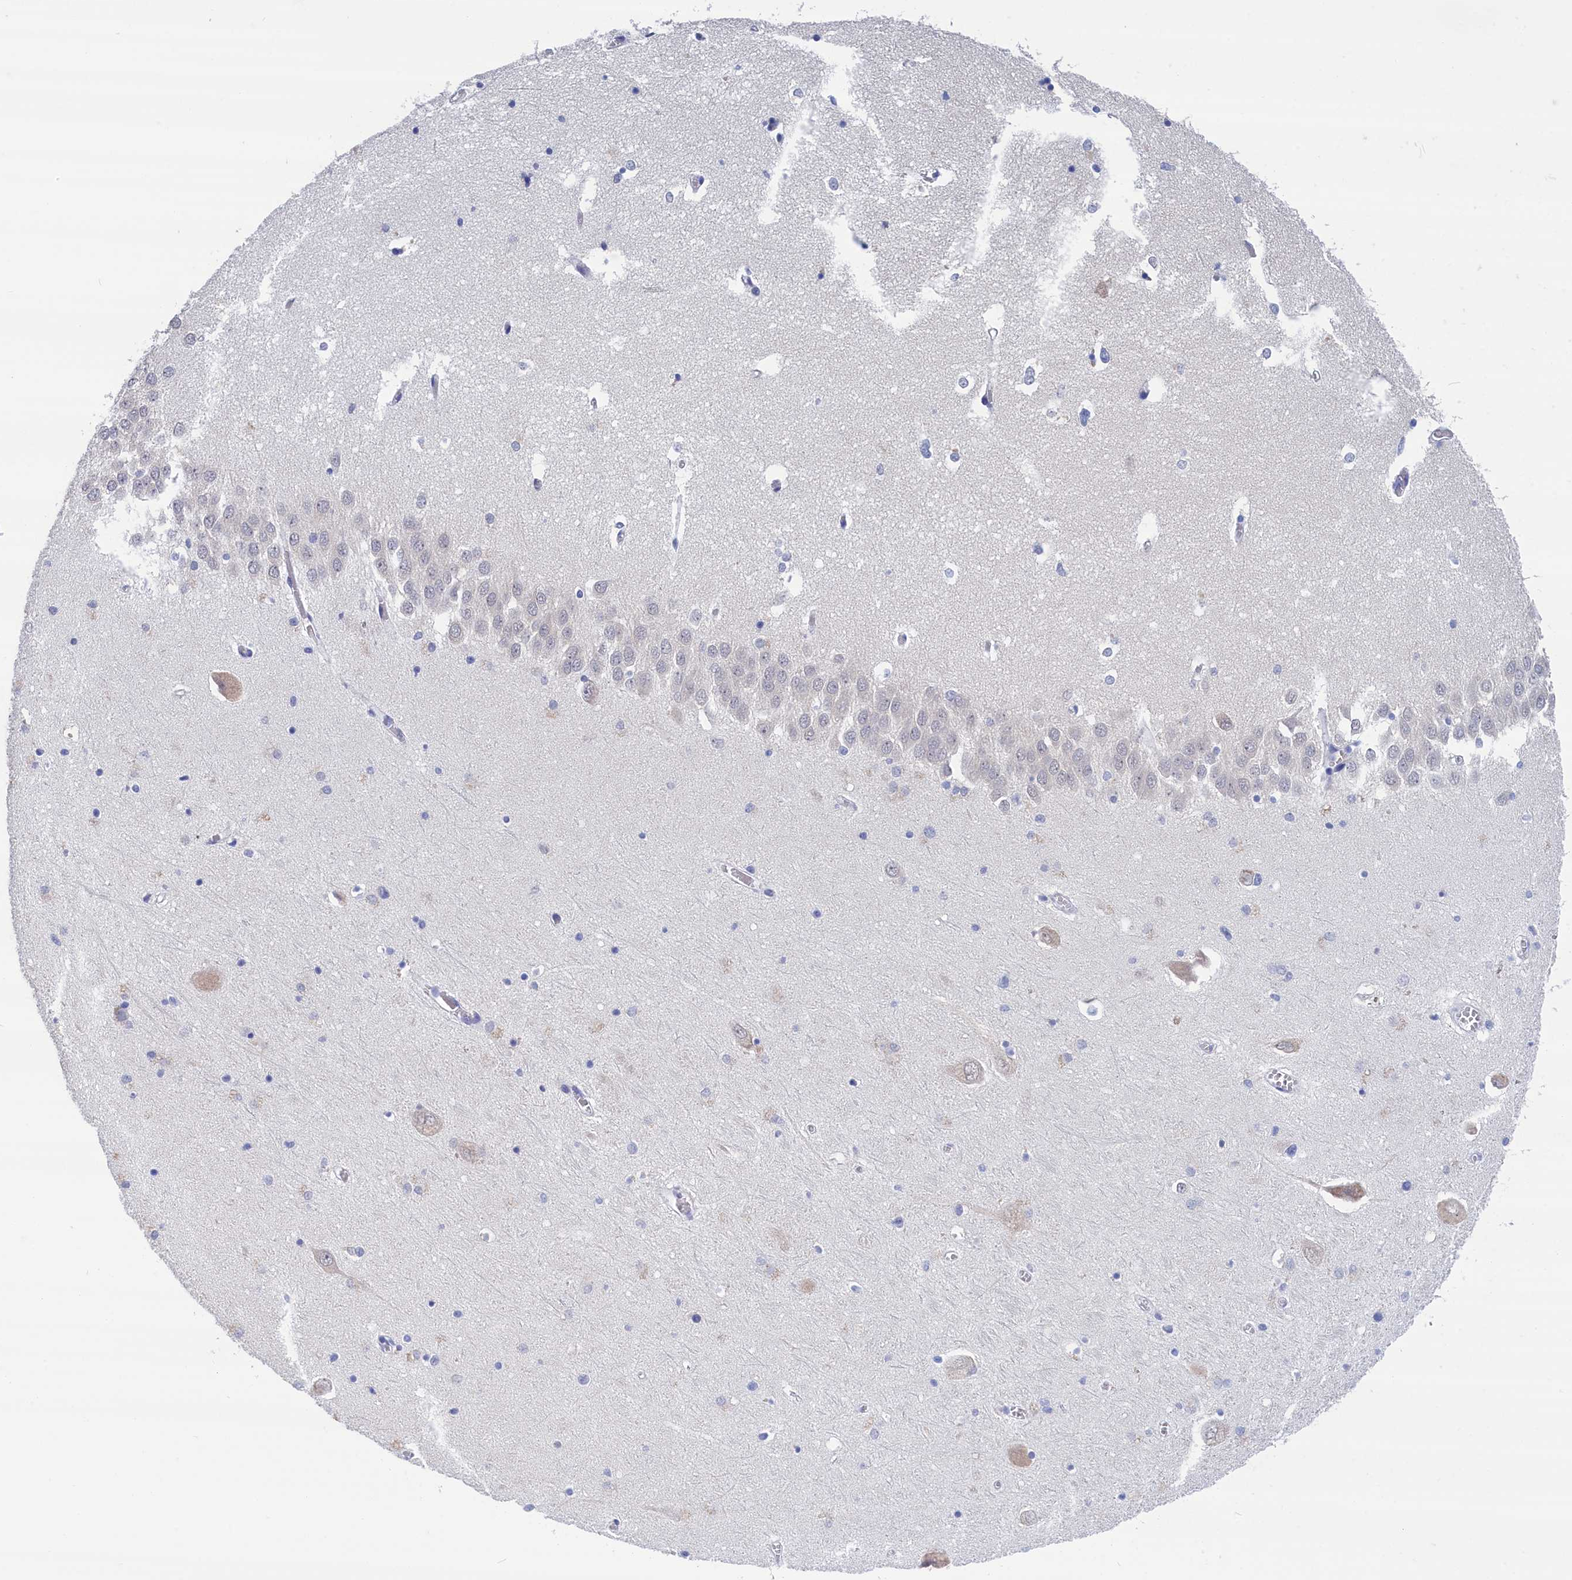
{"staining": {"intensity": "negative", "quantity": "none", "location": "none"}, "tissue": "hippocampus", "cell_type": "Glial cells", "image_type": "normal", "snomed": [{"axis": "morphology", "description": "Normal tissue, NOS"}, {"axis": "topography", "description": "Hippocampus"}], "caption": "IHC histopathology image of normal hippocampus stained for a protein (brown), which reveals no expression in glial cells. (DAB IHC, high magnification).", "gene": "PGP", "patient": {"sex": "male", "age": 70}}